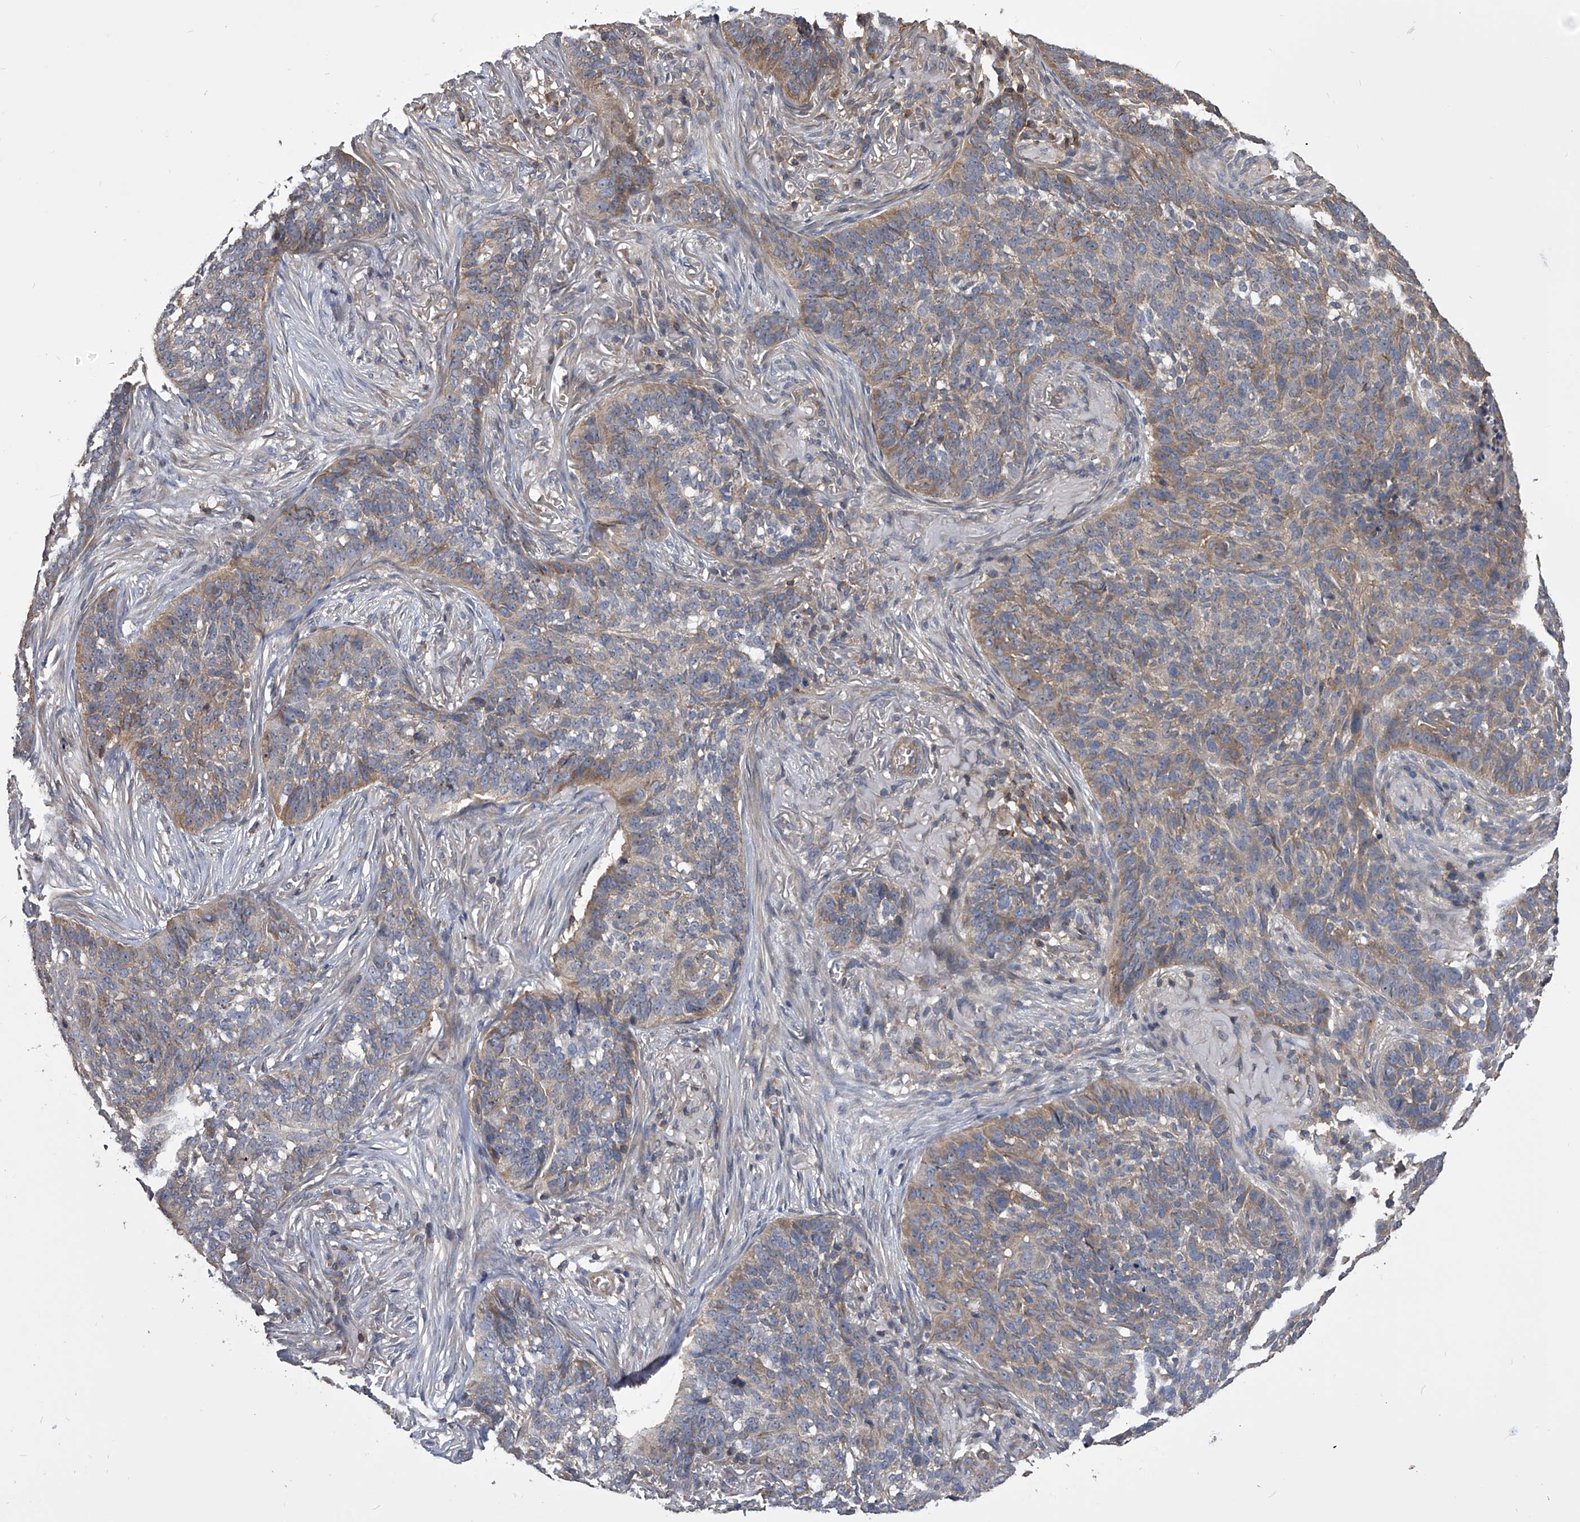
{"staining": {"intensity": "moderate", "quantity": "25%-75%", "location": "cytoplasmic/membranous"}, "tissue": "skin cancer", "cell_type": "Tumor cells", "image_type": "cancer", "snomed": [{"axis": "morphology", "description": "Basal cell carcinoma"}, {"axis": "topography", "description": "Skin"}], "caption": "Skin cancer (basal cell carcinoma) stained for a protein (brown) exhibits moderate cytoplasmic/membranous positive staining in approximately 25%-75% of tumor cells.", "gene": "CUL7", "patient": {"sex": "male", "age": 85}}